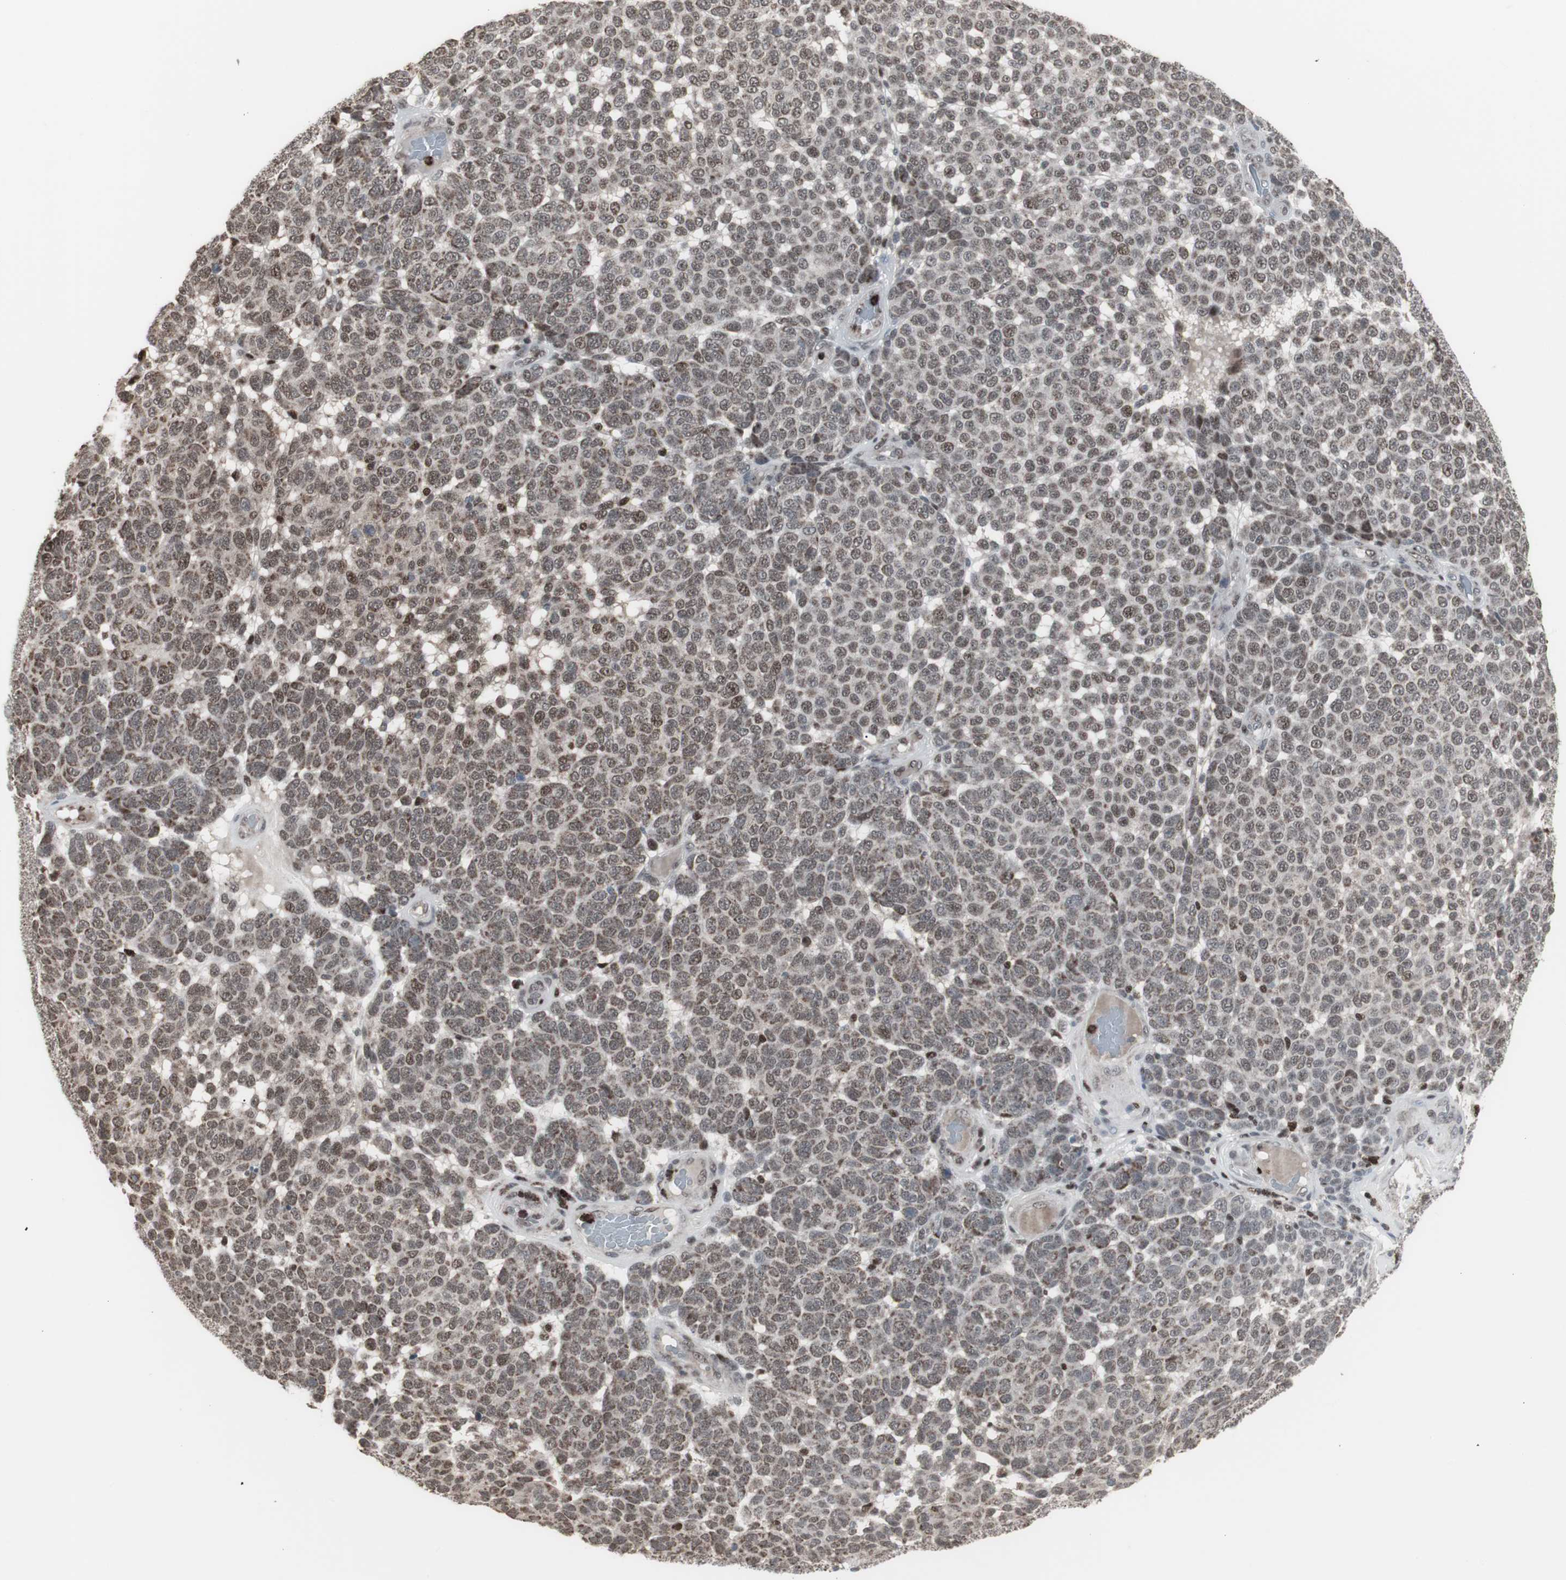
{"staining": {"intensity": "weak", "quantity": ">75%", "location": "nuclear"}, "tissue": "melanoma", "cell_type": "Tumor cells", "image_type": "cancer", "snomed": [{"axis": "morphology", "description": "Malignant melanoma, NOS"}, {"axis": "topography", "description": "Skin"}], "caption": "DAB (3,3'-diaminobenzidine) immunohistochemical staining of melanoma reveals weak nuclear protein staining in about >75% of tumor cells. (IHC, brightfield microscopy, high magnification).", "gene": "RXRA", "patient": {"sex": "male", "age": 59}}